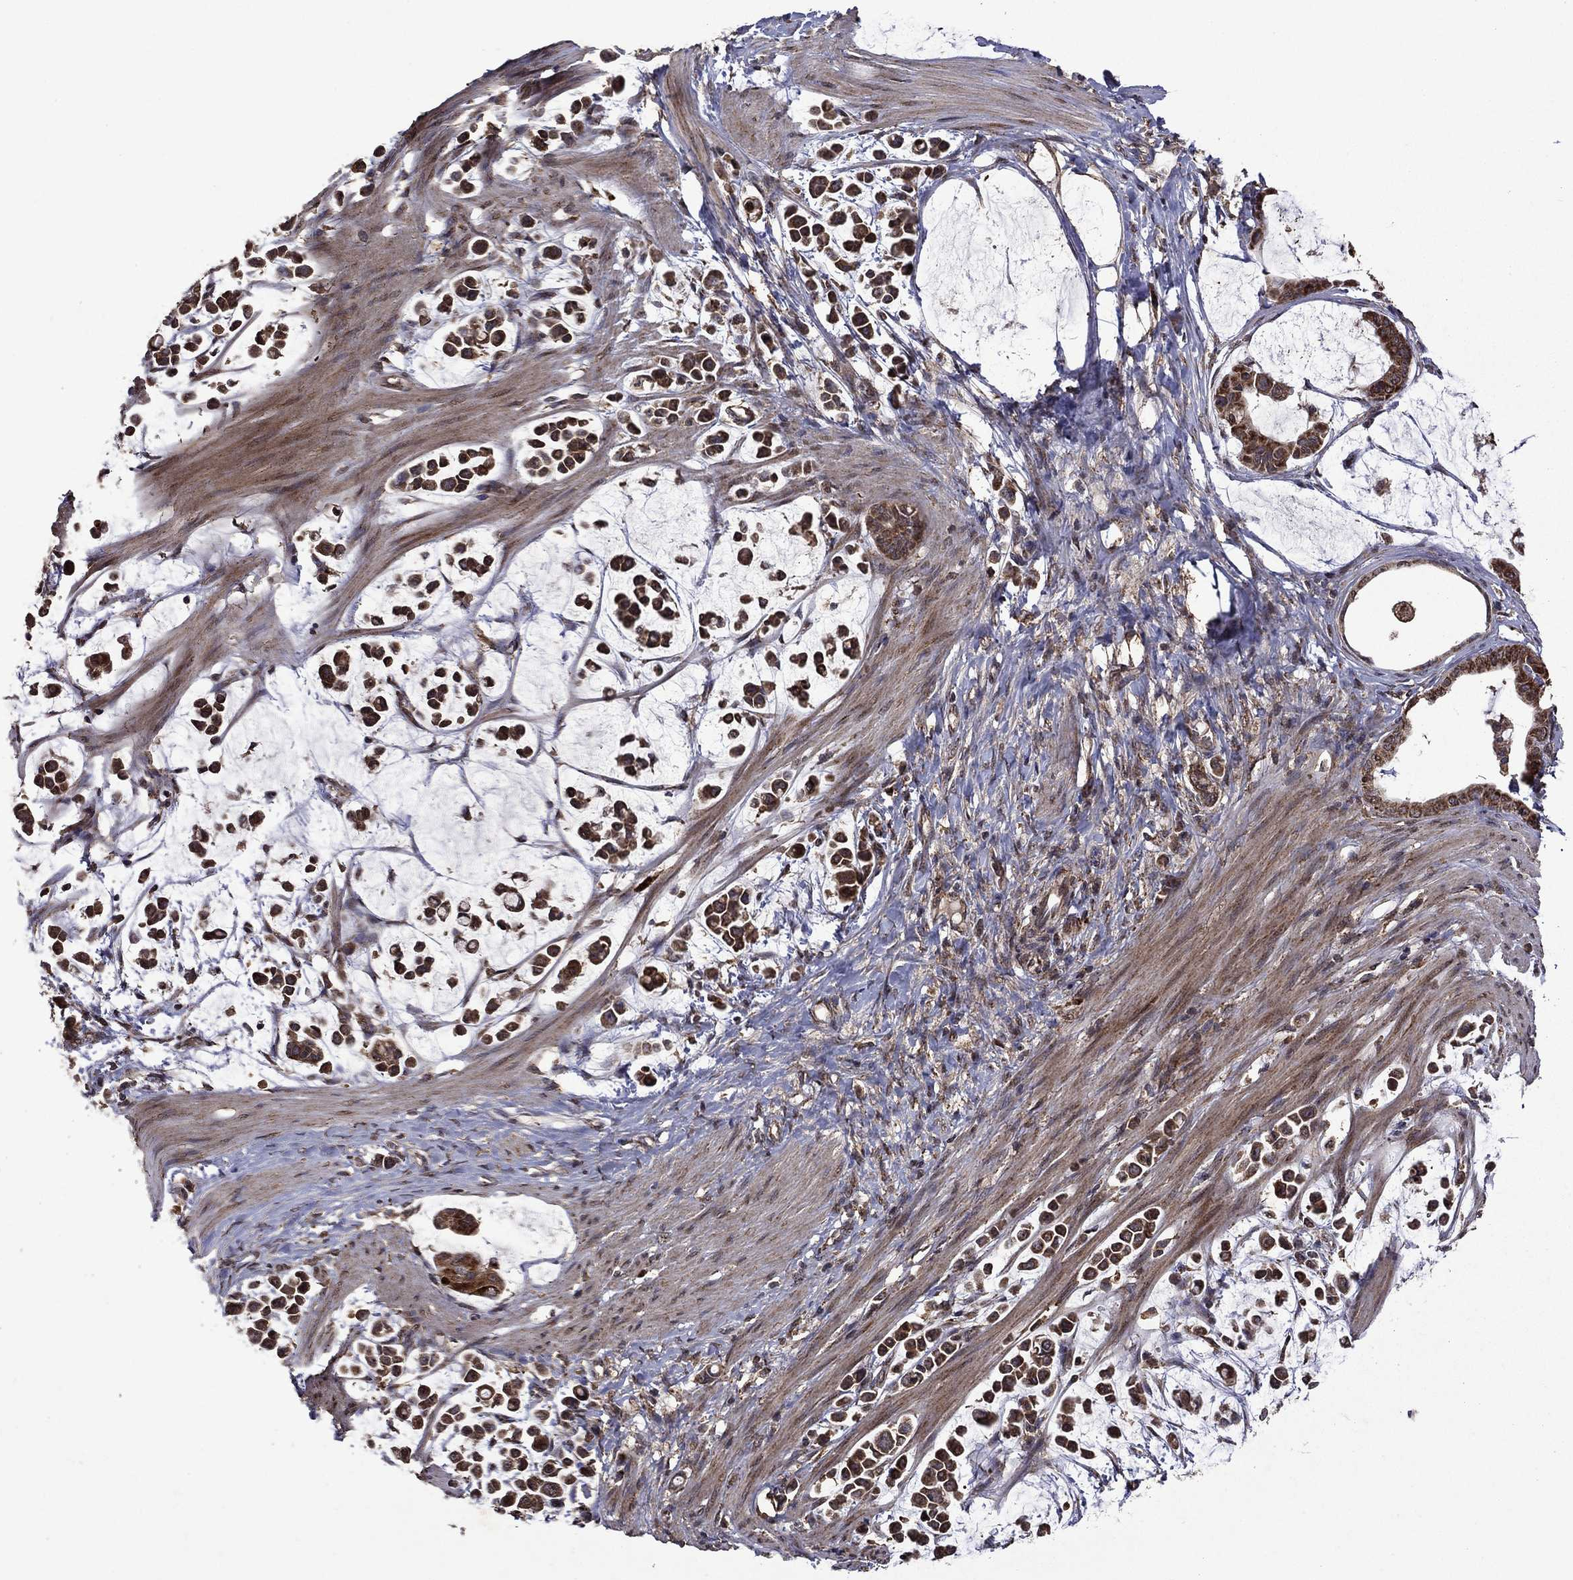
{"staining": {"intensity": "strong", "quantity": ">75%", "location": "cytoplasmic/membranous"}, "tissue": "stomach cancer", "cell_type": "Tumor cells", "image_type": "cancer", "snomed": [{"axis": "morphology", "description": "Adenocarcinoma, NOS"}, {"axis": "topography", "description": "Stomach"}], "caption": "Tumor cells reveal high levels of strong cytoplasmic/membranous positivity in about >75% of cells in stomach cancer (adenocarcinoma).", "gene": "ITM2B", "patient": {"sex": "male", "age": 82}}